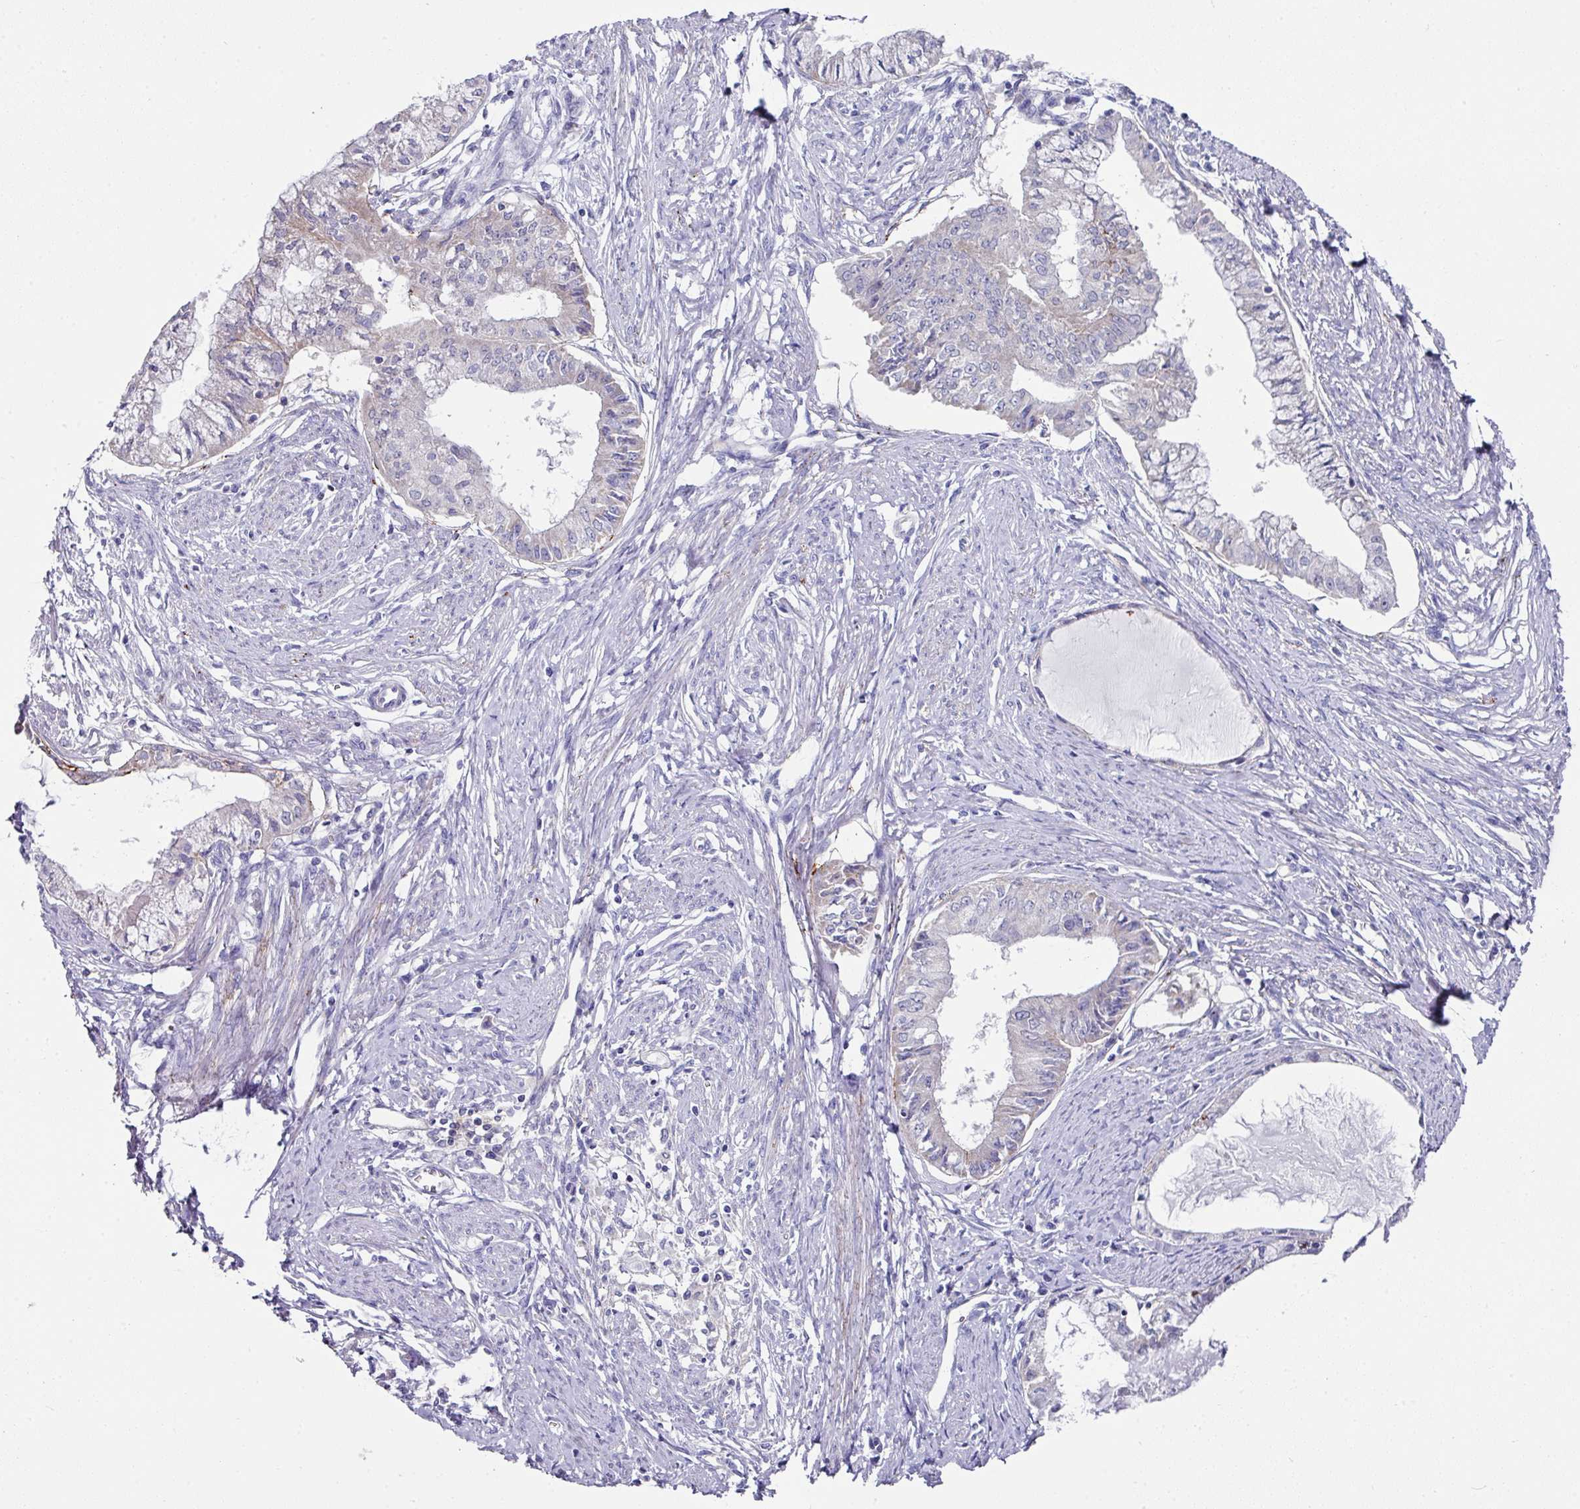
{"staining": {"intensity": "weak", "quantity": "<25%", "location": "cytoplasmic/membranous"}, "tissue": "endometrial cancer", "cell_type": "Tumor cells", "image_type": "cancer", "snomed": [{"axis": "morphology", "description": "Adenocarcinoma, NOS"}, {"axis": "topography", "description": "Endometrium"}], "caption": "IHC micrograph of neoplastic tissue: human endometrial adenocarcinoma stained with DAB displays no significant protein staining in tumor cells.", "gene": "CLDN1", "patient": {"sex": "female", "age": 76}}